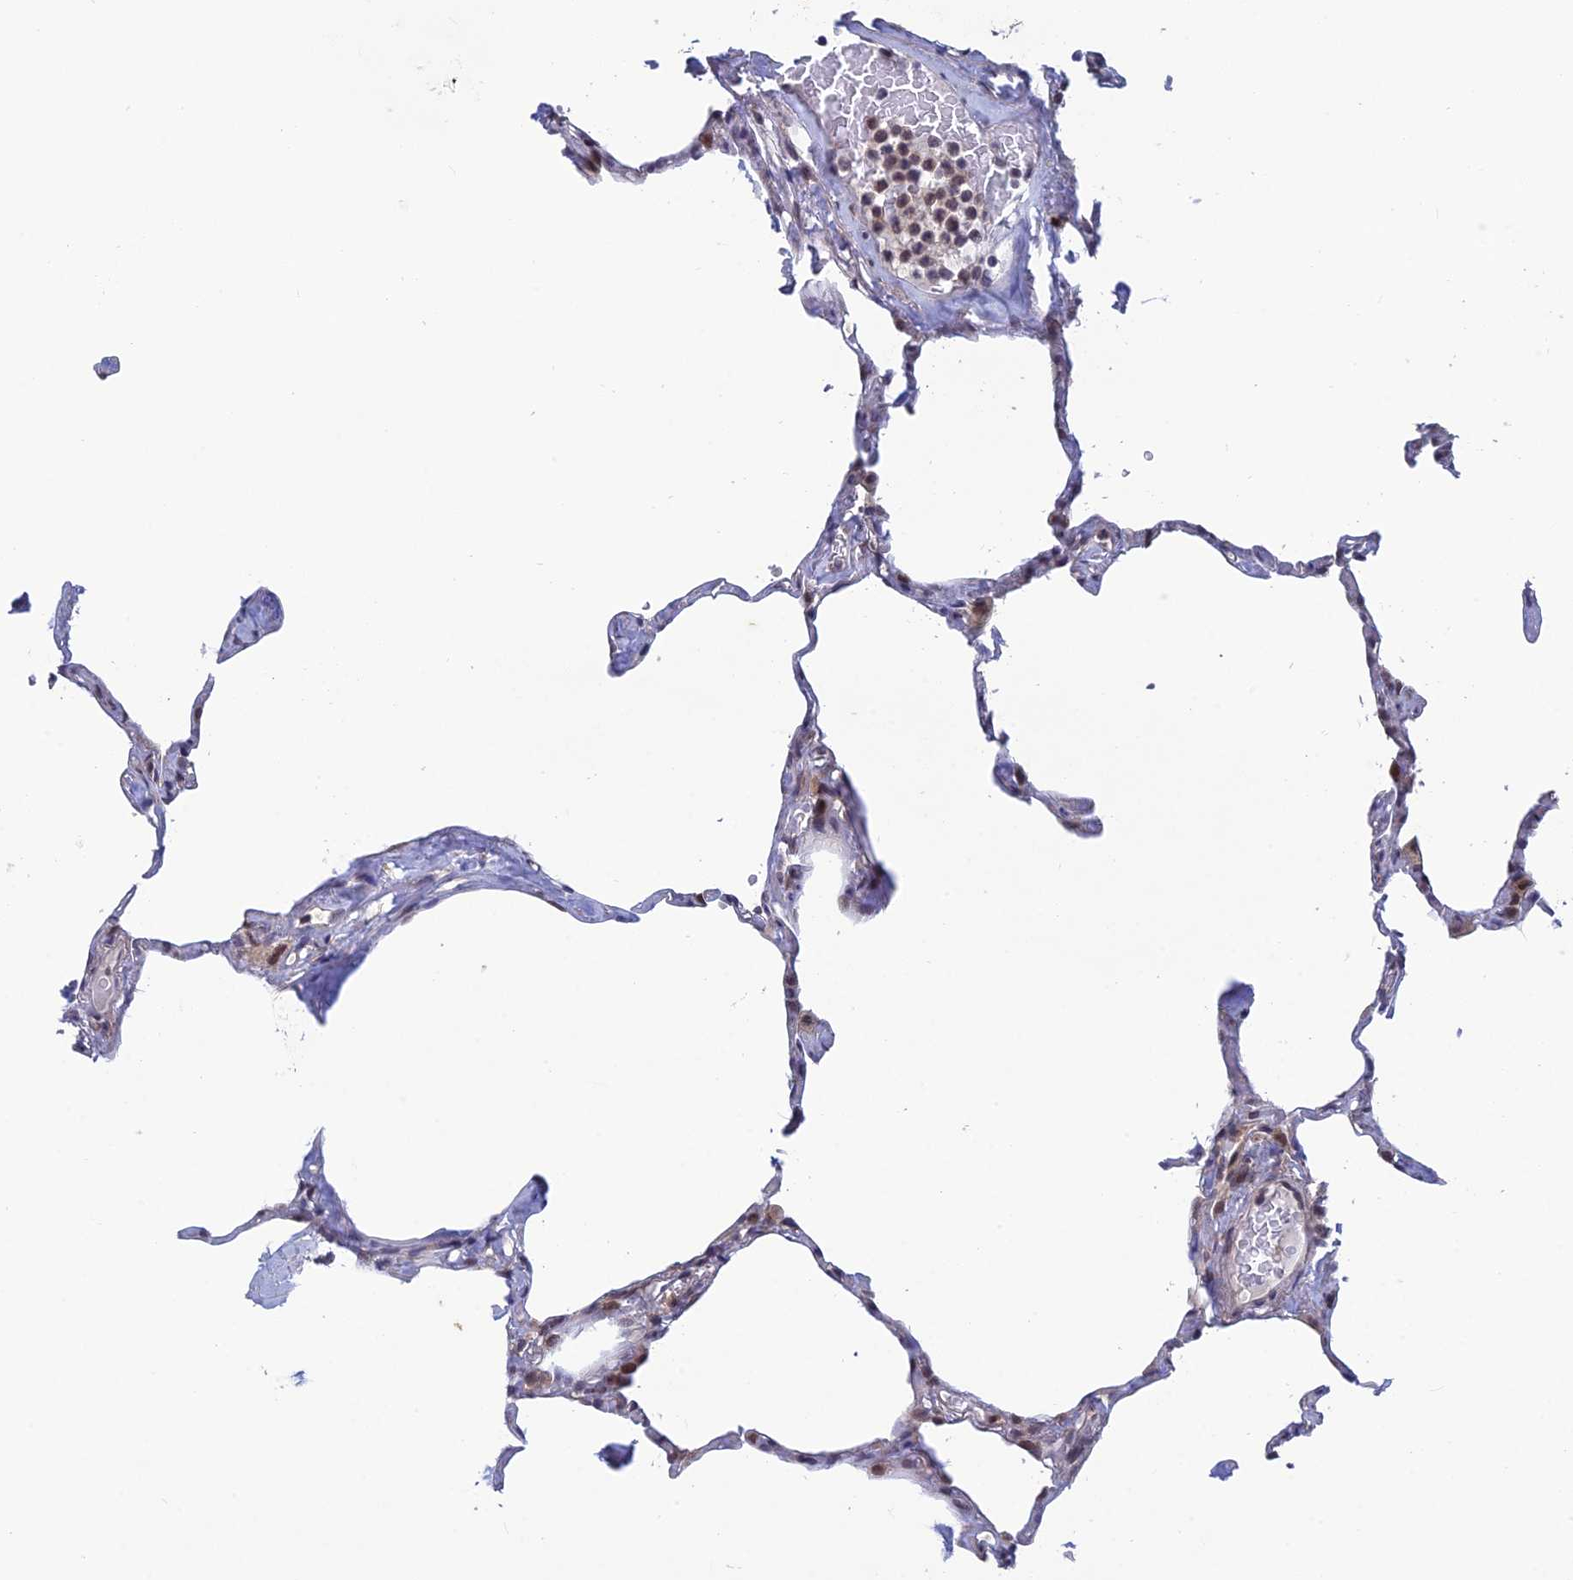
{"staining": {"intensity": "negative", "quantity": "none", "location": "none"}, "tissue": "lung", "cell_type": "Alveolar cells", "image_type": "normal", "snomed": [{"axis": "morphology", "description": "Normal tissue, NOS"}, {"axis": "topography", "description": "Lung"}], "caption": "Alveolar cells are negative for brown protein staining in unremarkable lung. (Brightfield microscopy of DAB (3,3'-diaminobenzidine) immunohistochemistry at high magnification).", "gene": "SRA1", "patient": {"sex": "male", "age": 65}}